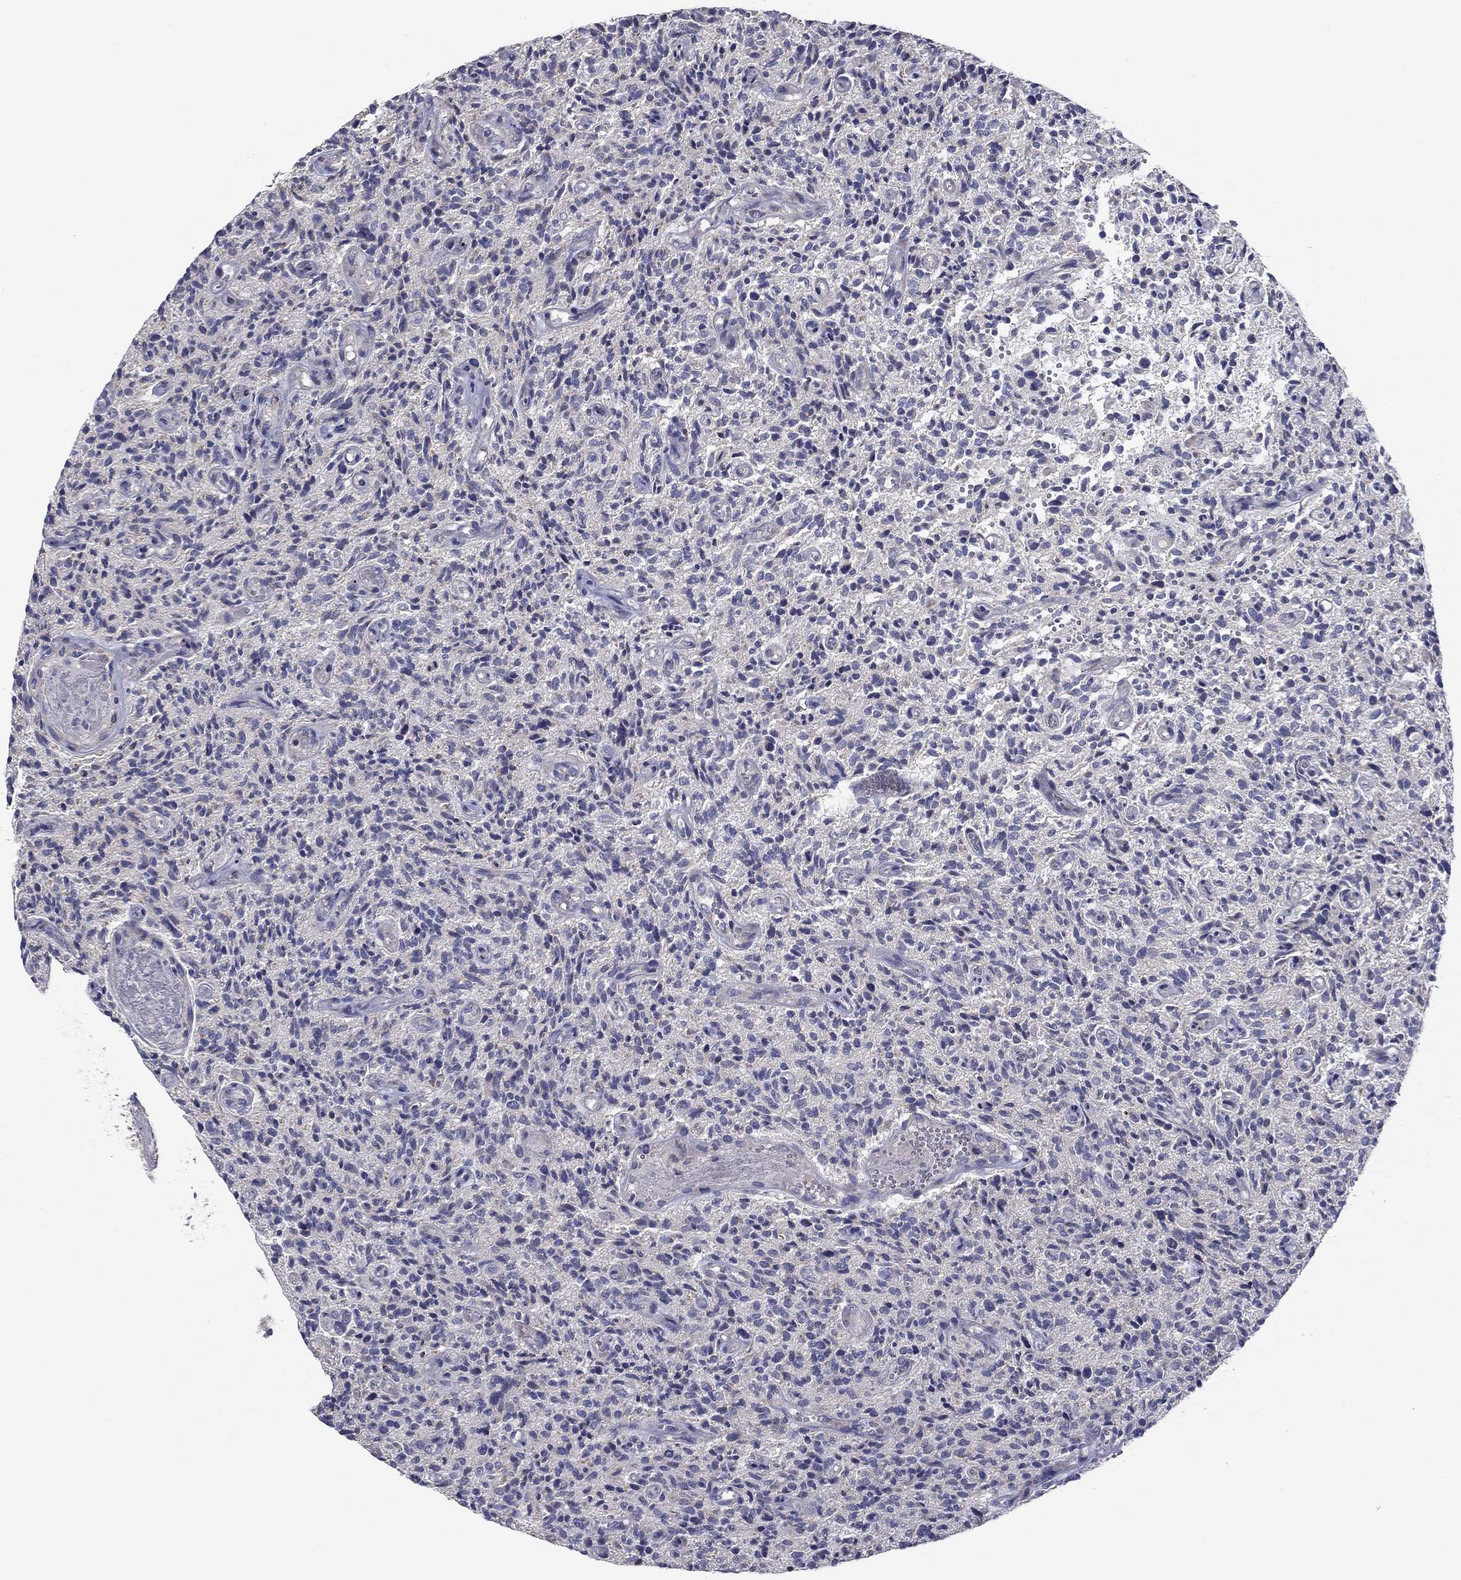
{"staining": {"intensity": "negative", "quantity": "none", "location": "none"}, "tissue": "glioma", "cell_type": "Tumor cells", "image_type": "cancer", "snomed": [{"axis": "morphology", "description": "Glioma, malignant, High grade"}, {"axis": "topography", "description": "Brain"}], "caption": "High magnification brightfield microscopy of malignant high-grade glioma stained with DAB (3,3'-diaminobenzidine) (brown) and counterstained with hematoxylin (blue): tumor cells show no significant positivity.", "gene": "SPATA7", "patient": {"sex": "male", "age": 64}}